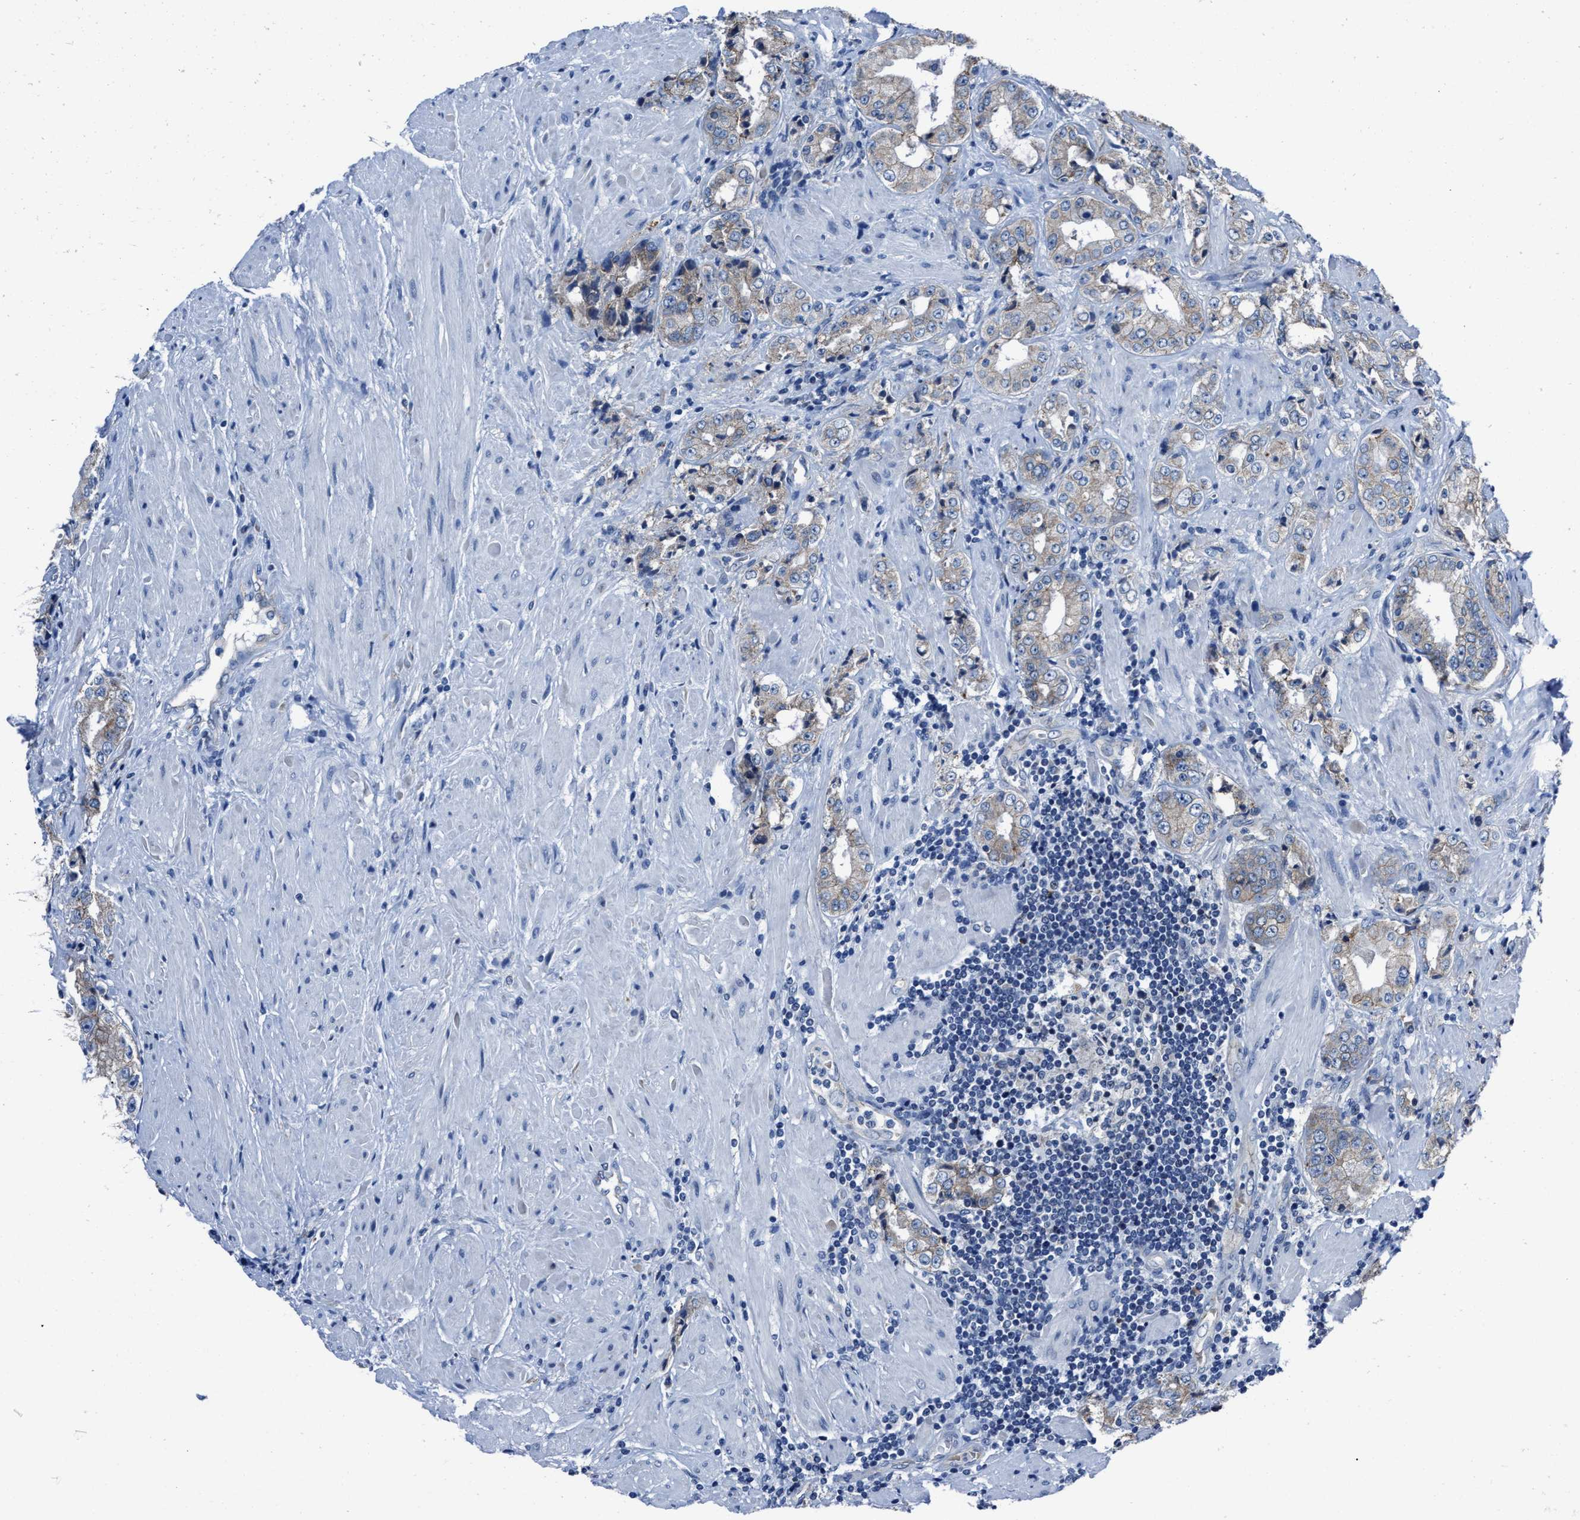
{"staining": {"intensity": "weak", "quantity": "25%-75%", "location": "cytoplasmic/membranous"}, "tissue": "prostate cancer", "cell_type": "Tumor cells", "image_type": "cancer", "snomed": [{"axis": "morphology", "description": "Adenocarcinoma, High grade"}, {"axis": "topography", "description": "Prostate"}], "caption": "Weak cytoplasmic/membranous staining for a protein is seen in approximately 25%-75% of tumor cells of prostate high-grade adenocarcinoma using IHC.", "gene": "GHITM", "patient": {"sex": "male", "age": 61}}